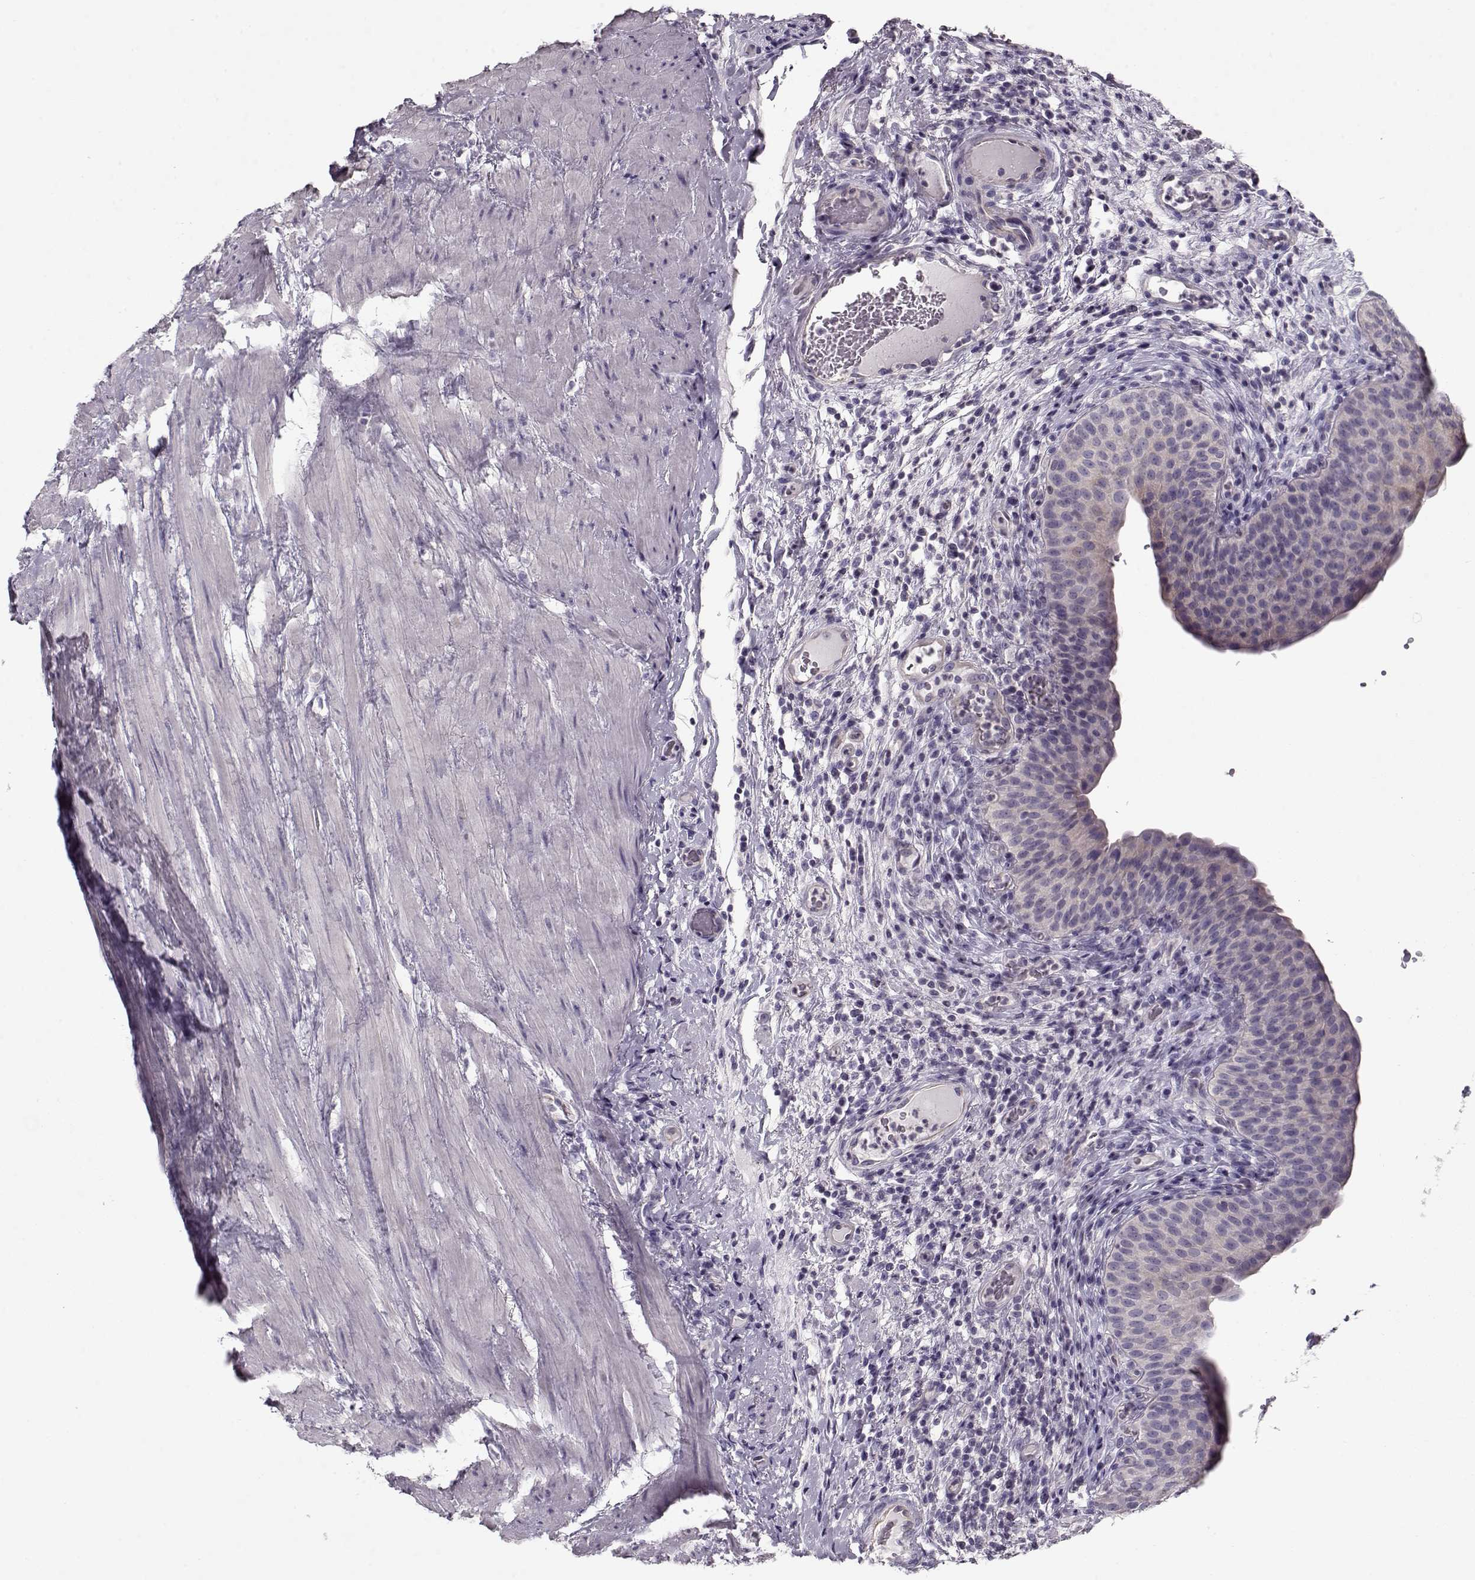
{"staining": {"intensity": "negative", "quantity": "none", "location": "none"}, "tissue": "urinary bladder", "cell_type": "Urothelial cells", "image_type": "normal", "snomed": [{"axis": "morphology", "description": "Normal tissue, NOS"}, {"axis": "topography", "description": "Urinary bladder"}], "caption": "This is a image of IHC staining of unremarkable urinary bladder, which shows no positivity in urothelial cells.", "gene": "CCDC136", "patient": {"sex": "male", "age": 66}}